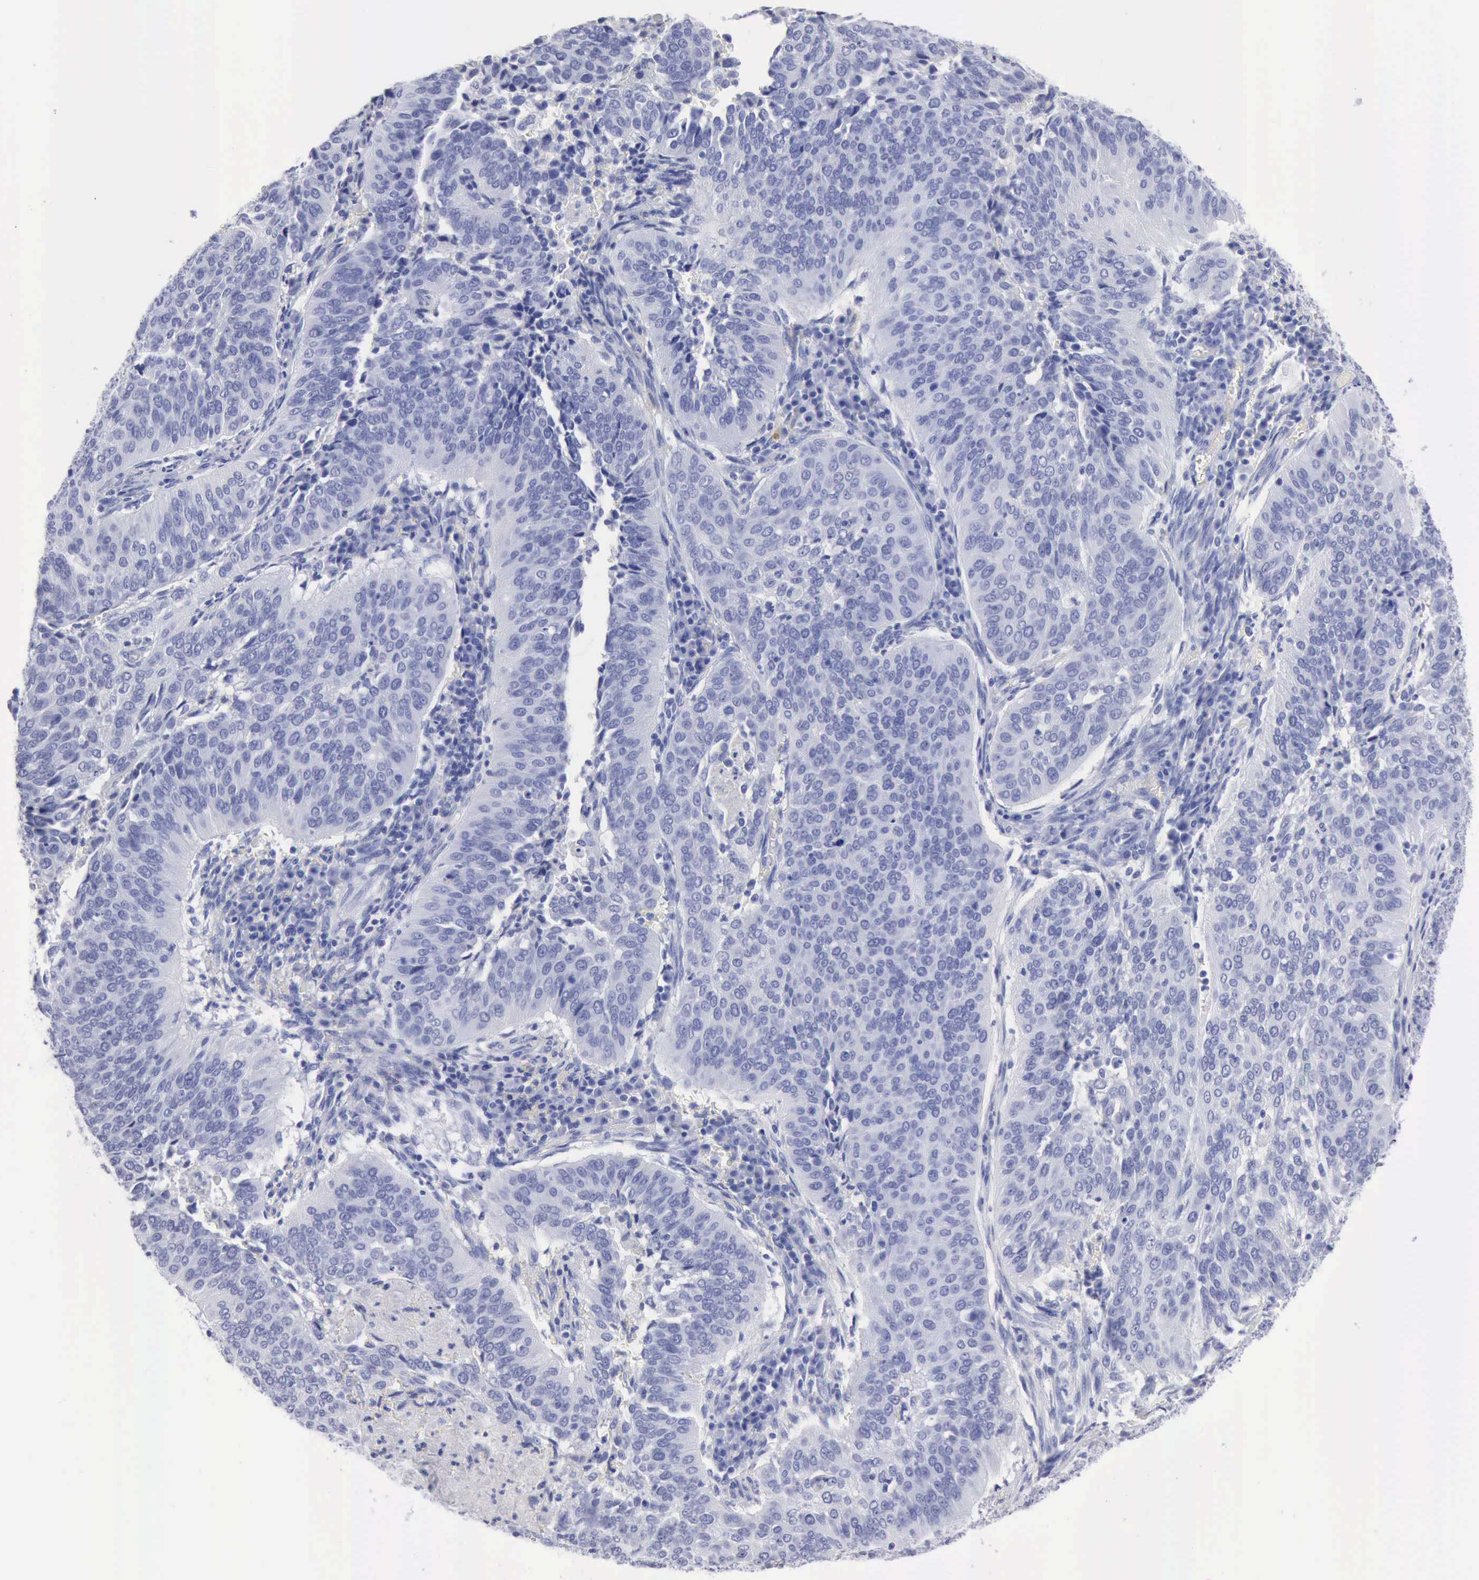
{"staining": {"intensity": "negative", "quantity": "none", "location": "none"}, "tissue": "cervical cancer", "cell_type": "Tumor cells", "image_type": "cancer", "snomed": [{"axis": "morphology", "description": "Squamous cell carcinoma, NOS"}, {"axis": "topography", "description": "Cervix"}], "caption": "IHC of squamous cell carcinoma (cervical) reveals no staining in tumor cells. Brightfield microscopy of immunohistochemistry (IHC) stained with DAB (brown) and hematoxylin (blue), captured at high magnification.", "gene": "CYP19A1", "patient": {"sex": "female", "age": 39}}